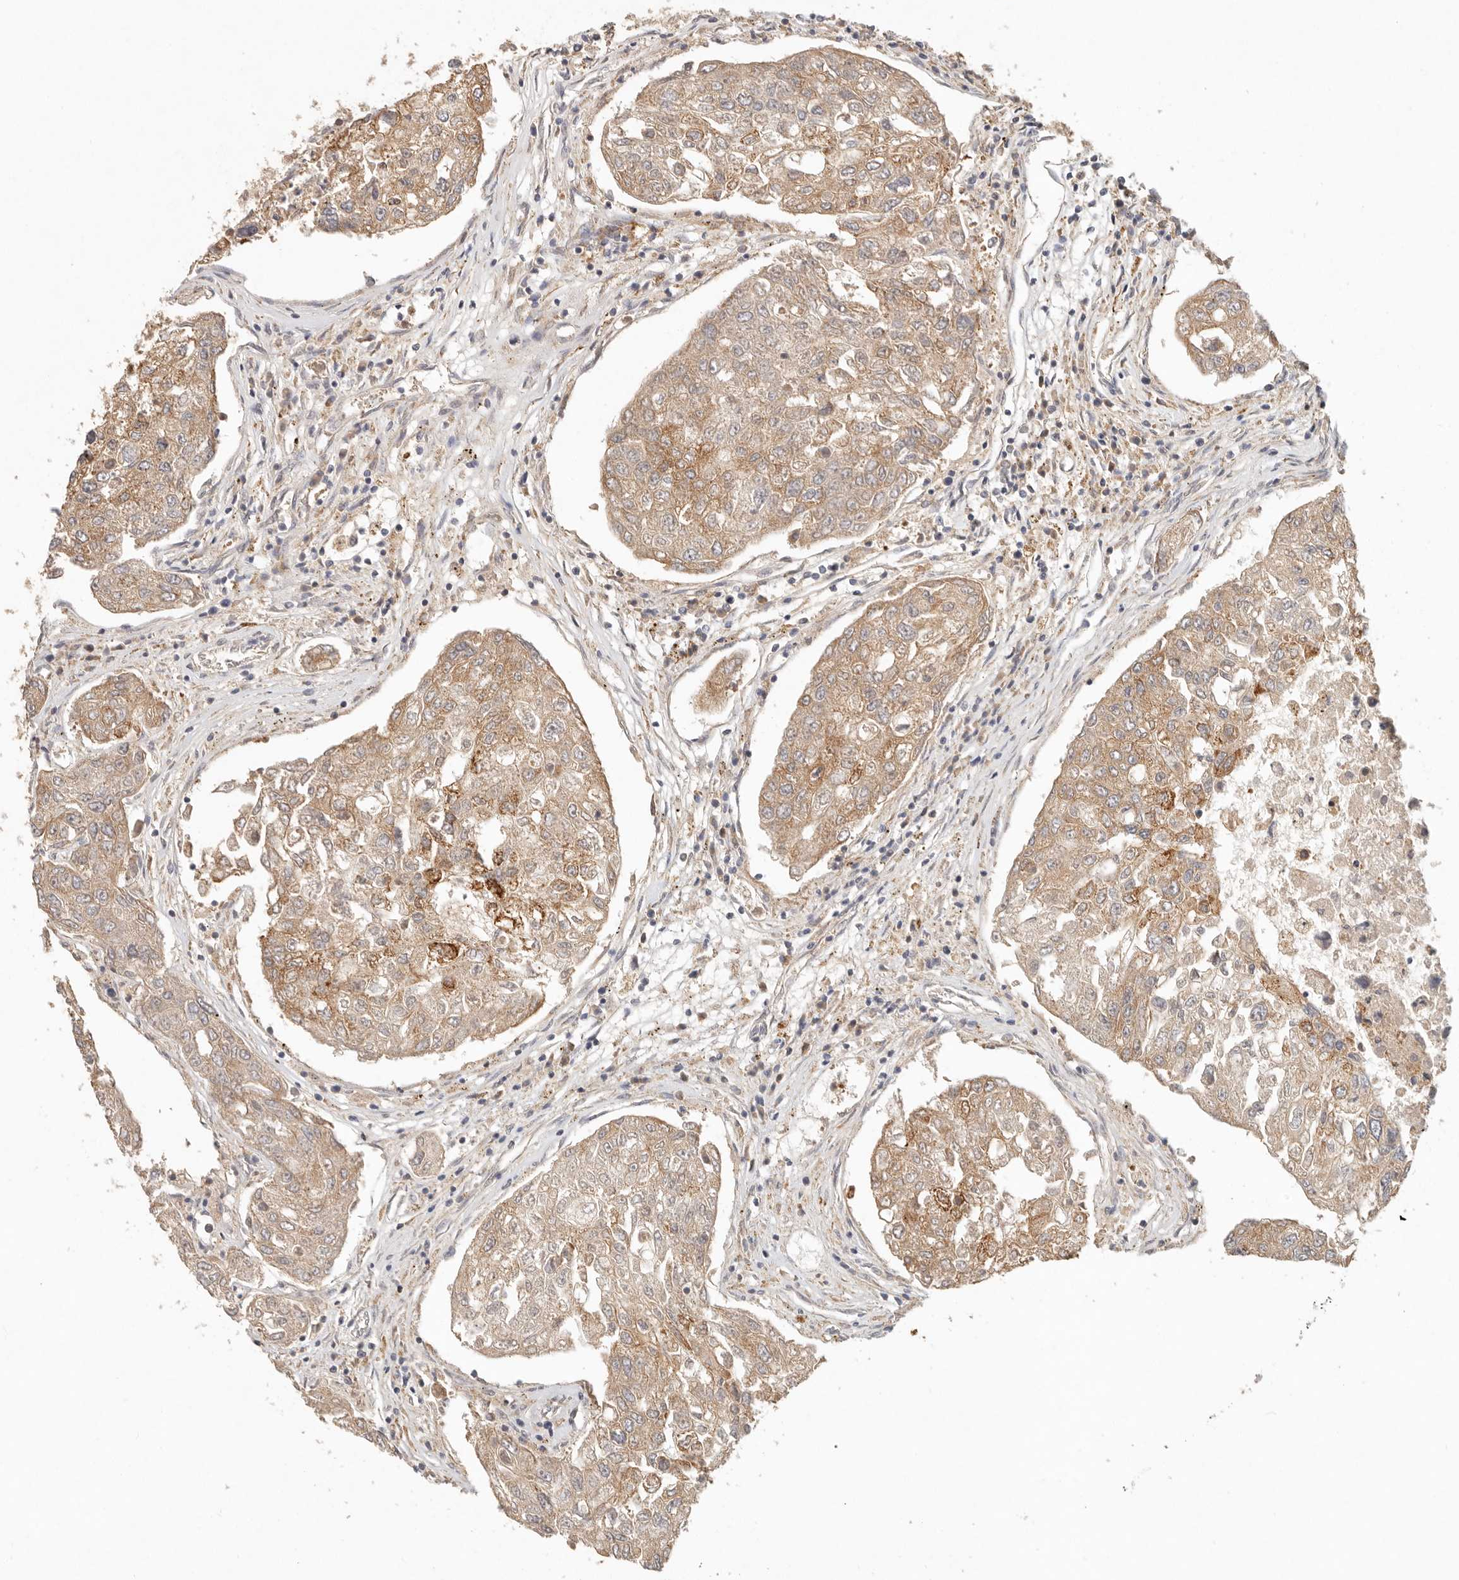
{"staining": {"intensity": "moderate", "quantity": ">75%", "location": "cytoplasmic/membranous"}, "tissue": "urothelial cancer", "cell_type": "Tumor cells", "image_type": "cancer", "snomed": [{"axis": "morphology", "description": "Urothelial carcinoma, High grade"}, {"axis": "topography", "description": "Lymph node"}, {"axis": "topography", "description": "Urinary bladder"}], "caption": "Immunohistochemistry micrograph of neoplastic tissue: urothelial cancer stained using immunohistochemistry (IHC) reveals medium levels of moderate protein expression localized specifically in the cytoplasmic/membranous of tumor cells, appearing as a cytoplasmic/membranous brown color.", "gene": "ARHGEF10L", "patient": {"sex": "male", "age": 51}}